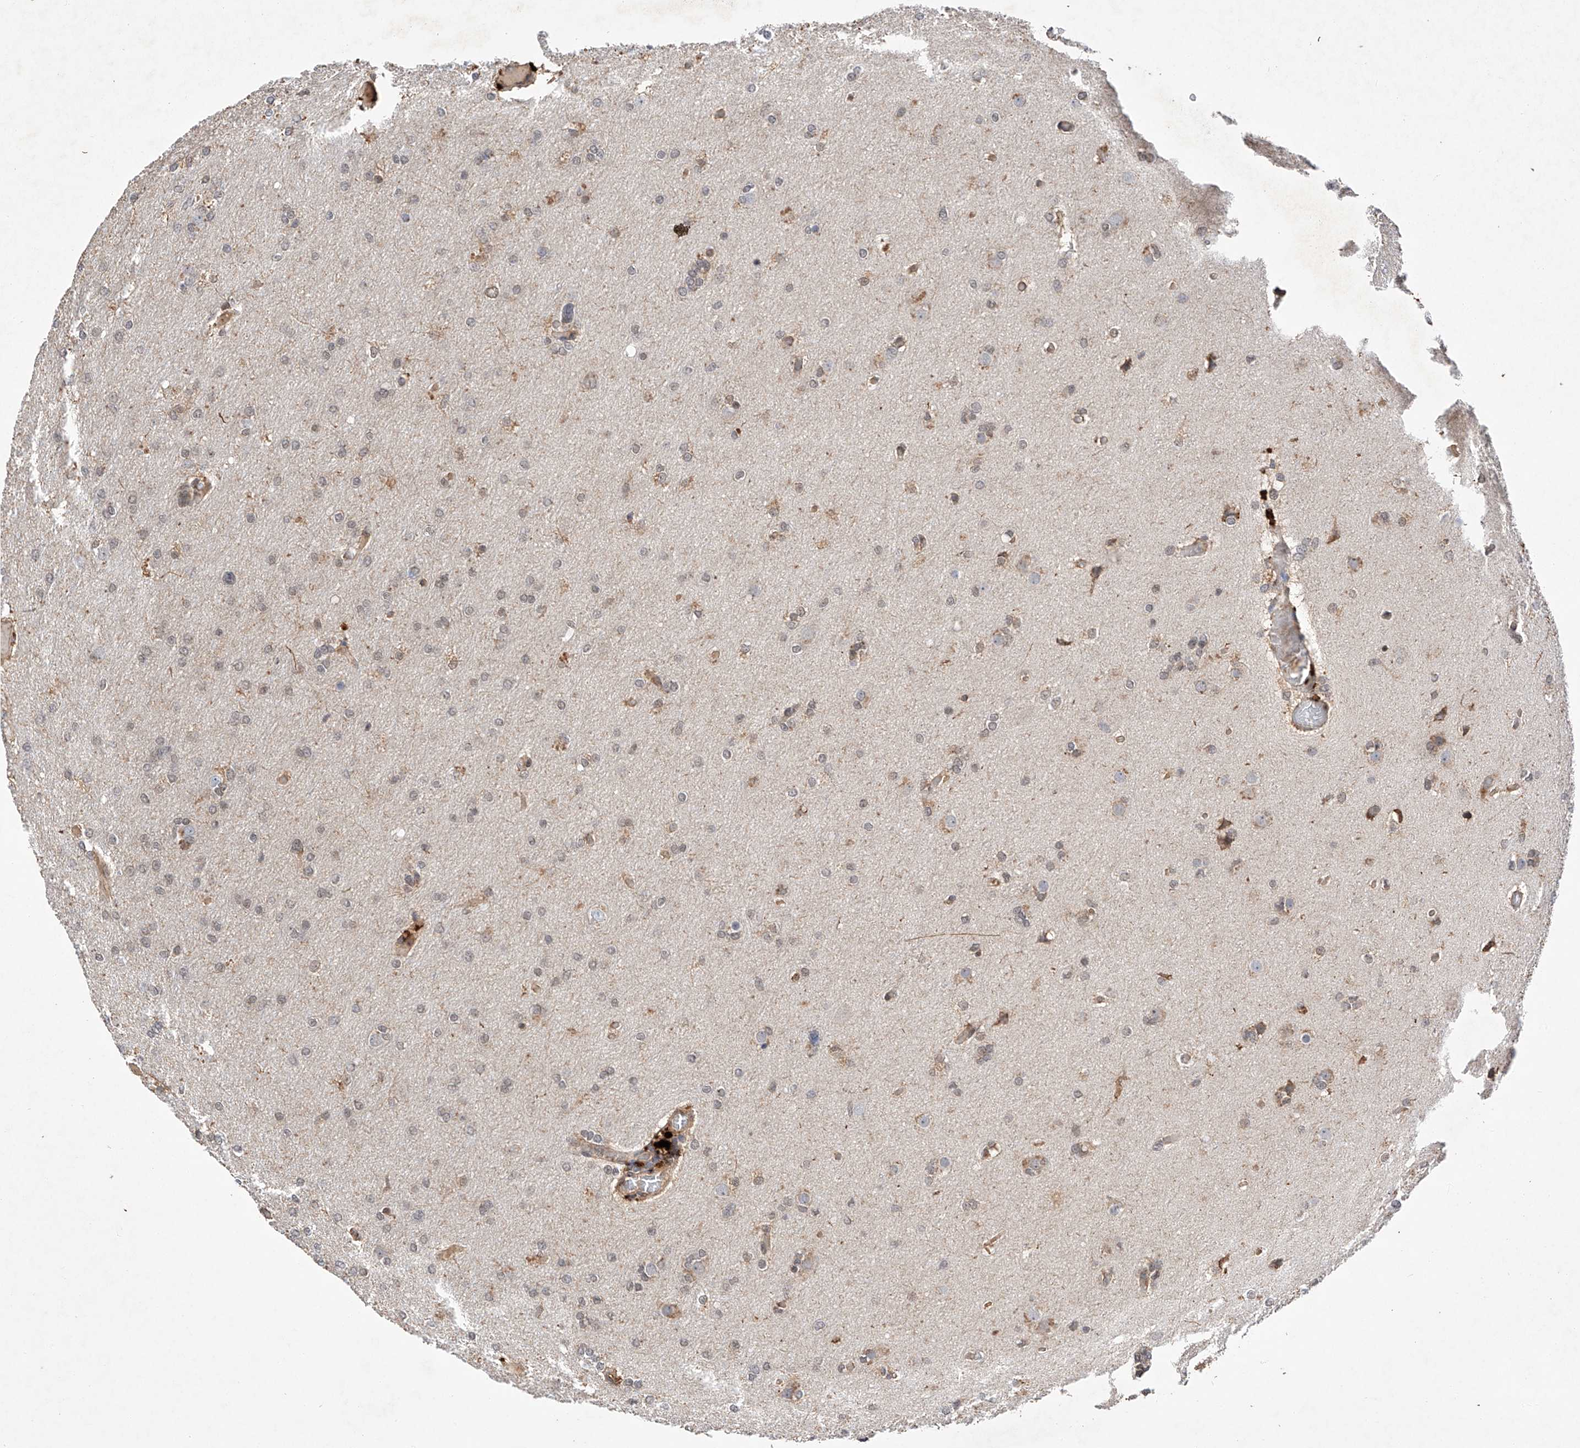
{"staining": {"intensity": "weak", "quantity": "<25%", "location": "nuclear"}, "tissue": "glioma", "cell_type": "Tumor cells", "image_type": "cancer", "snomed": [{"axis": "morphology", "description": "Glioma, malignant, High grade"}, {"axis": "topography", "description": "Cerebral cortex"}], "caption": "Immunohistochemistry micrograph of neoplastic tissue: human glioma stained with DAB (3,3'-diaminobenzidine) exhibits no significant protein staining in tumor cells.", "gene": "RILPL2", "patient": {"sex": "female", "age": 36}}